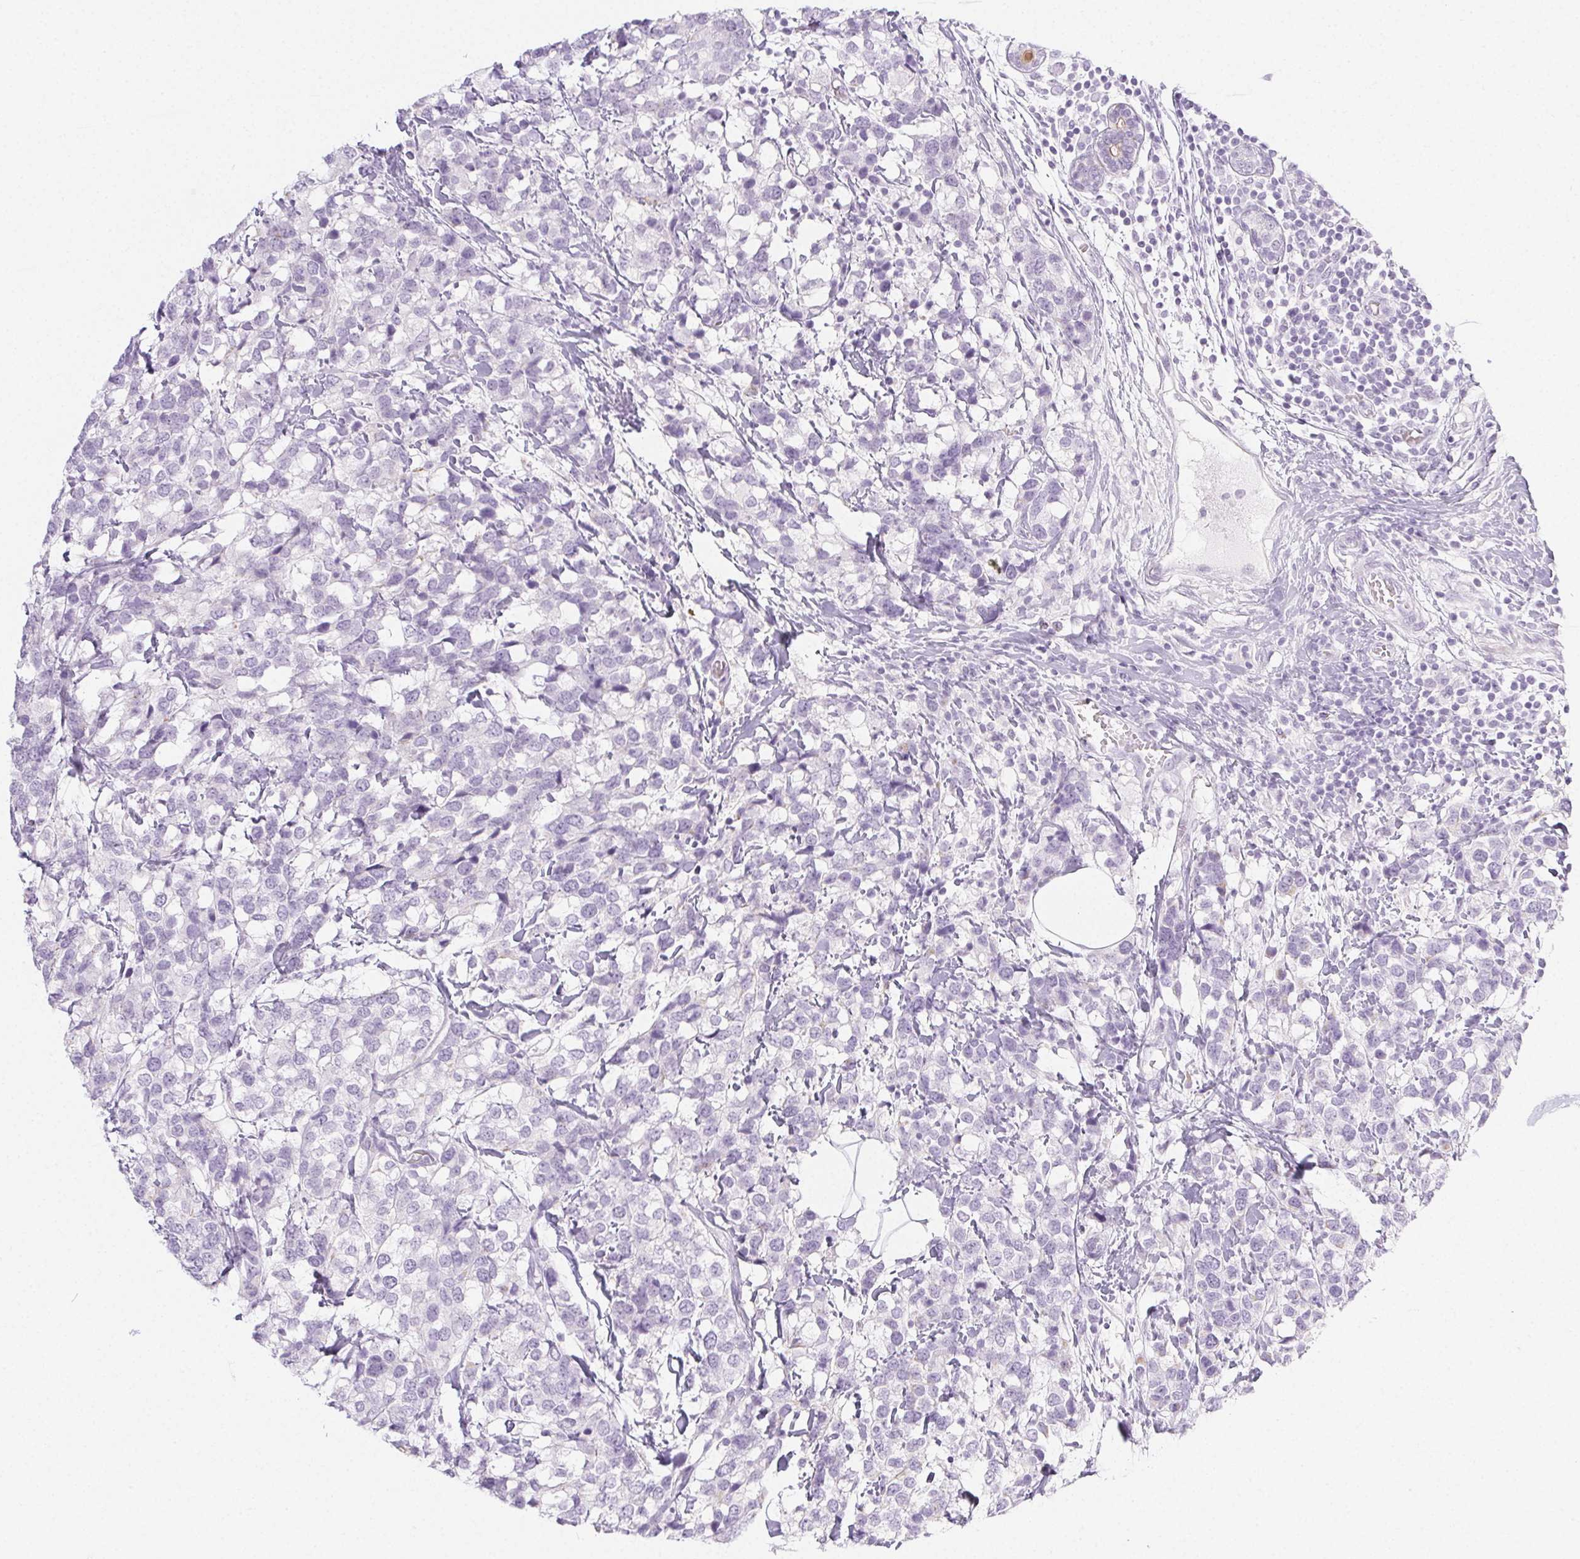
{"staining": {"intensity": "negative", "quantity": "none", "location": "none"}, "tissue": "breast cancer", "cell_type": "Tumor cells", "image_type": "cancer", "snomed": [{"axis": "morphology", "description": "Lobular carcinoma"}, {"axis": "topography", "description": "Breast"}], "caption": "Breast lobular carcinoma stained for a protein using IHC demonstrates no staining tumor cells.", "gene": "PI3", "patient": {"sex": "female", "age": 59}}